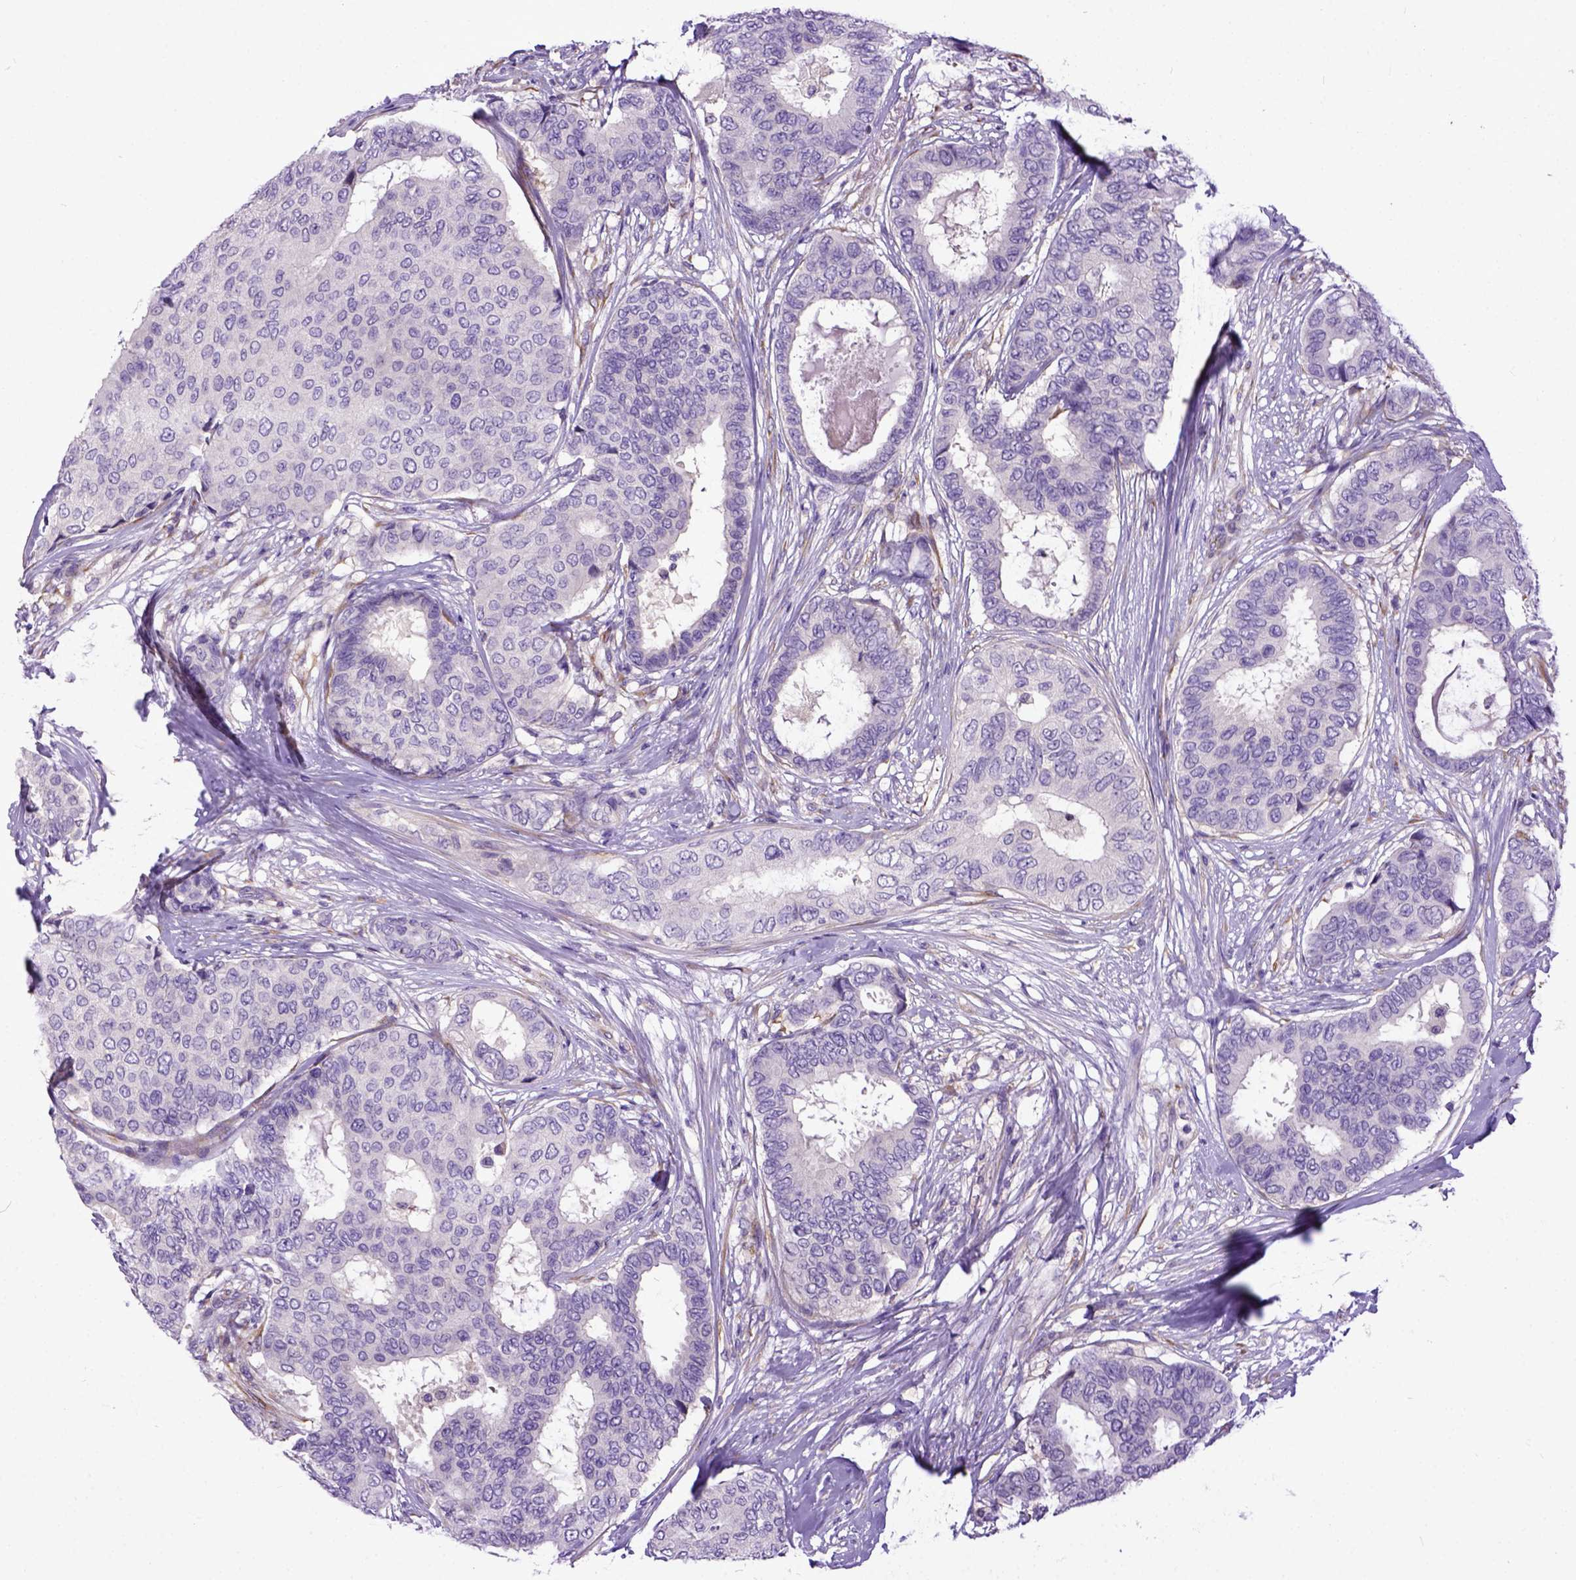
{"staining": {"intensity": "negative", "quantity": "none", "location": "none"}, "tissue": "breast cancer", "cell_type": "Tumor cells", "image_type": "cancer", "snomed": [{"axis": "morphology", "description": "Duct carcinoma"}, {"axis": "topography", "description": "Breast"}], "caption": "Tumor cells show no significant protein positivity in breast cancer. The staining was performed using DAB (3,3'-diaminobenzidine) to visualize the protein expression in brown, while the nuclei were stained in blue with hematoxylin (Magnification: 20x).", "gene": "NEK5", "patient": {"sex": "female", "age": 75}}